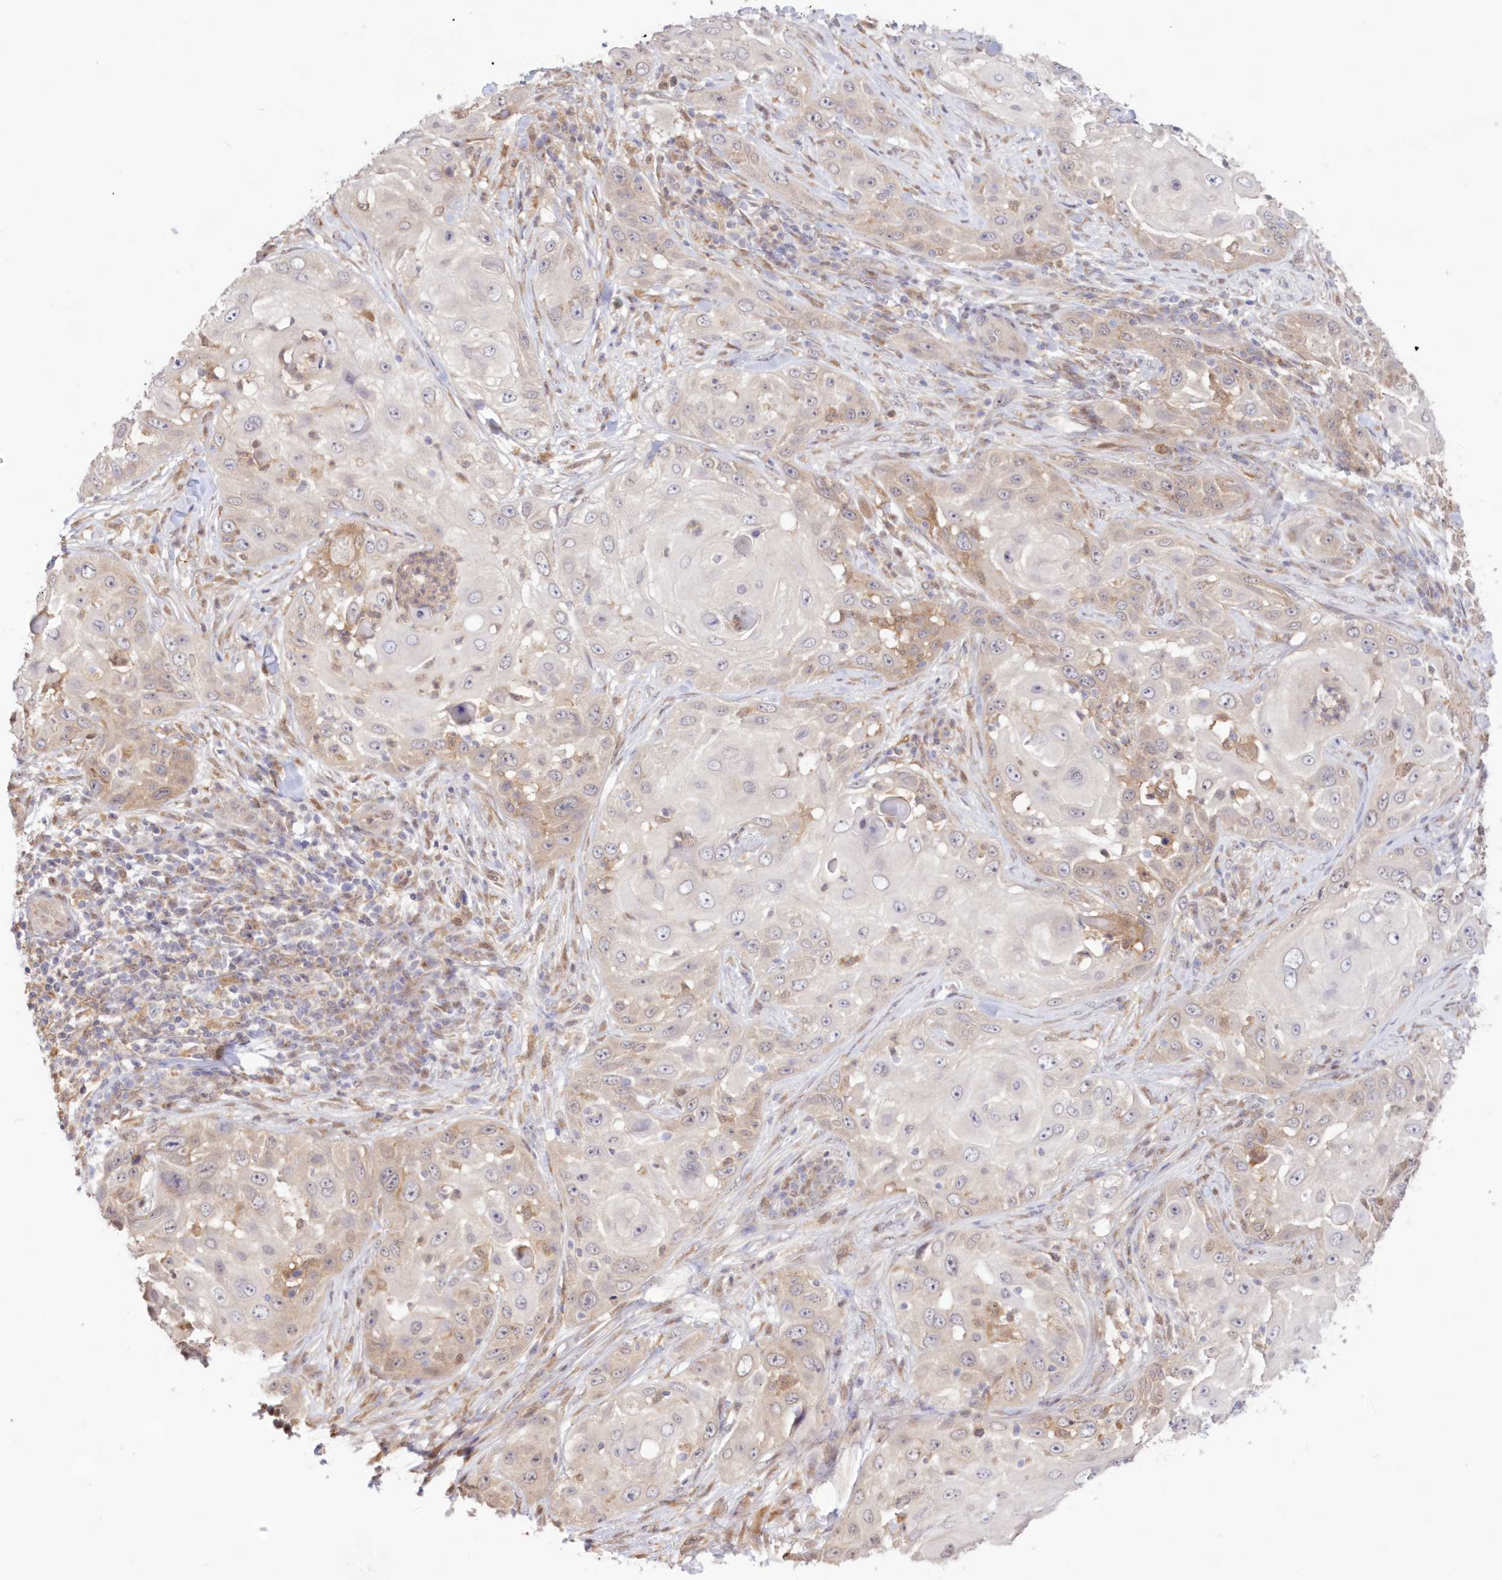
{"staining": {"intensity": "weak", "quantity": "25%-75%", "location": "cytoplasmic/membranous"}, "tissue": "skin cancer", "cell_type": "Tumor cells", "image_type": "cancer", "snomed": [{"axis": "morphology", "description": "Squamous cell carcinoma, NOS"}, {"axis": "topography", "description": "Skin"}], "caption": "Weak cytoplasmic/membranous staining for a protein is identified in about 25%-75% of tumor cells of squamous cell carcinoma (skin) using IHC.", "gene": "RNPEP", "patient": {"sex": "female", "age": 44}}